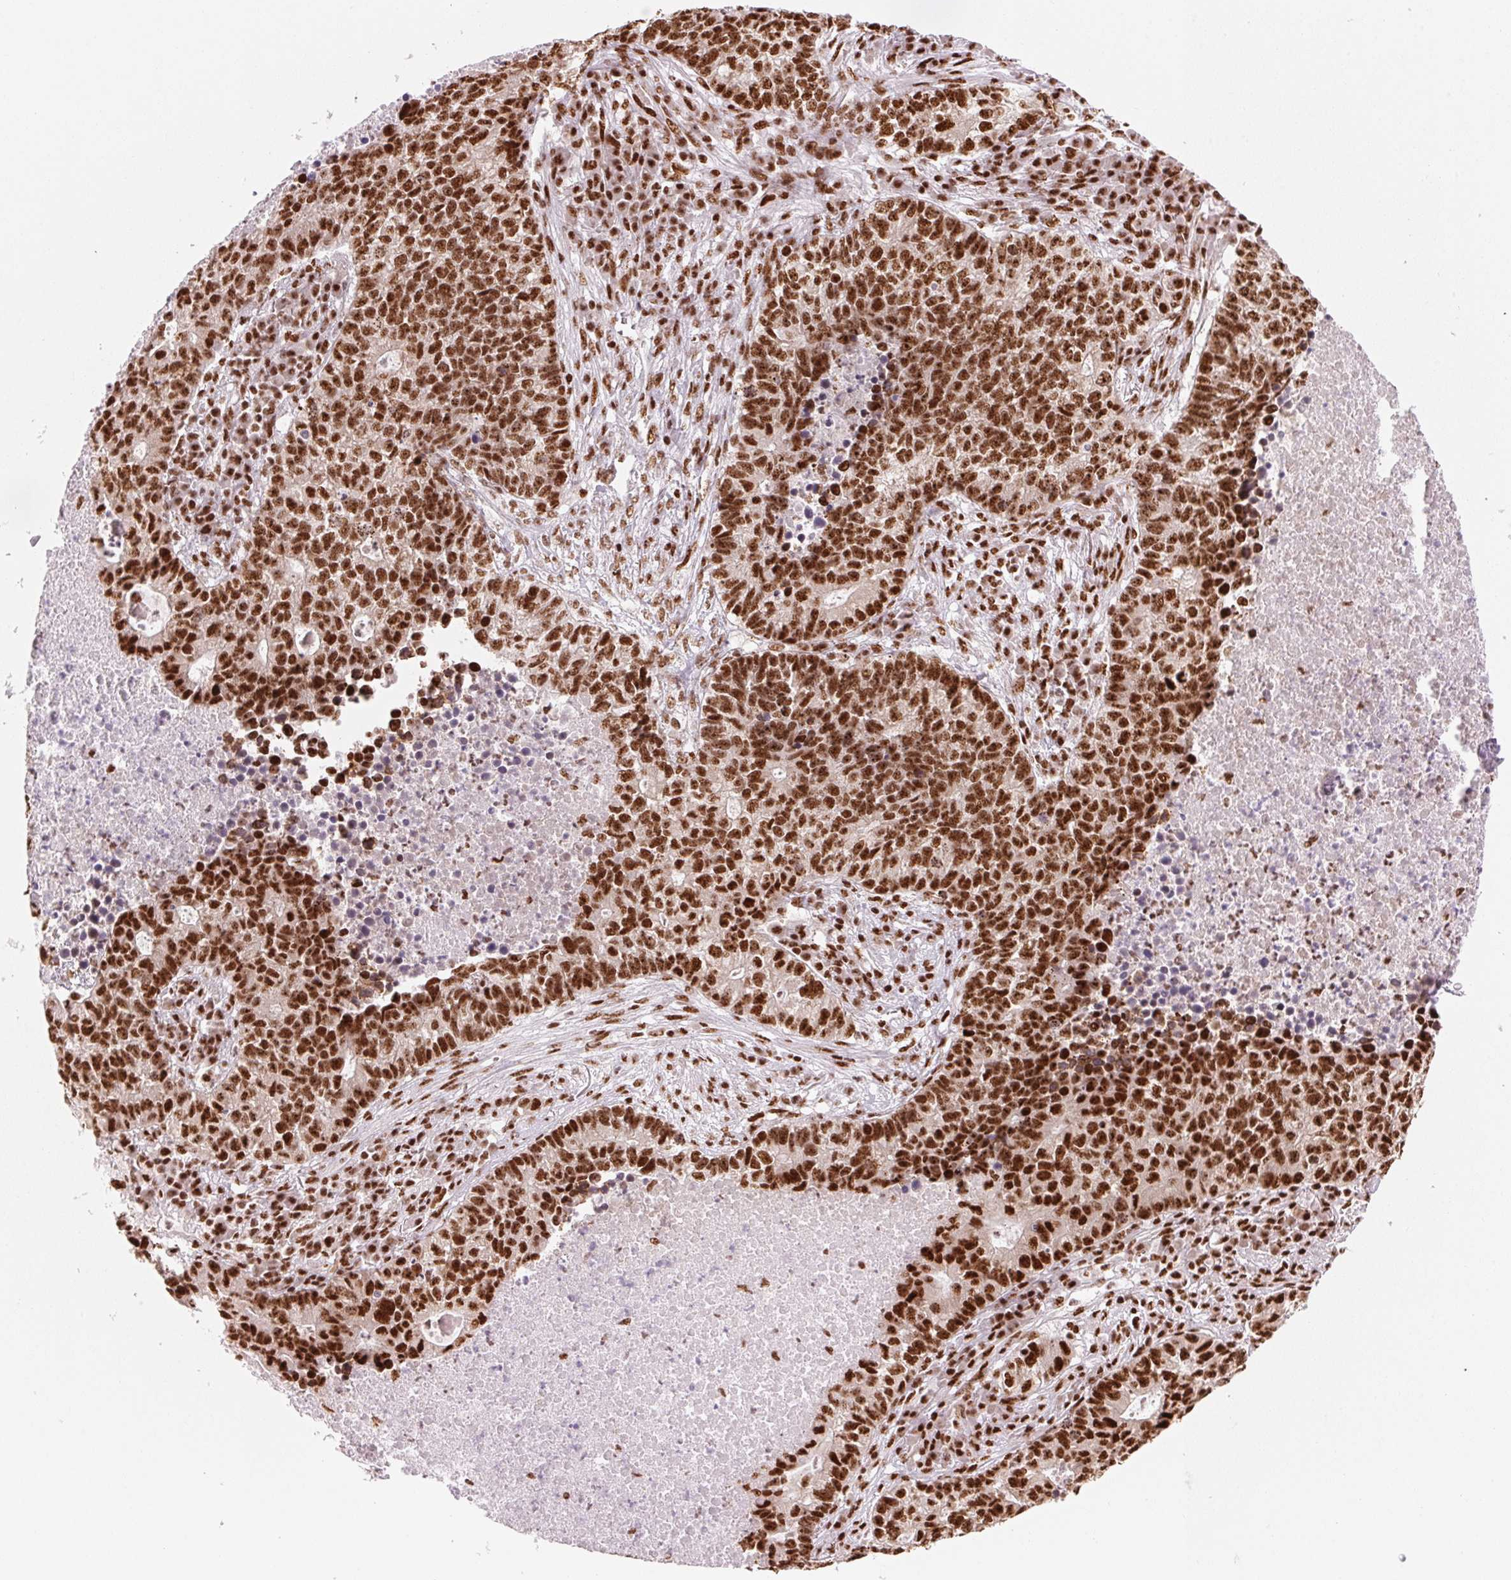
{"staining": {"intensity": "strong", "quantity": ">75%", "location": "nuclear"}, "tissue": "lung cancer", "cell_type": "Tumor cells", "image_type": "cancer", "snomed": [{"axis": "morphology", "description": "Adenocarcinoma, NOS"}, {"axis": "topography", "description": "Lung"}], "caption": "Immunohistochemical staining of lung cancer (adenocarcinoma) reveals high levels of strong nuclear expression in approximately >75% of tumor cells.", "gene": "NXF1", "patient": {"sex": "male", "age": 57}}